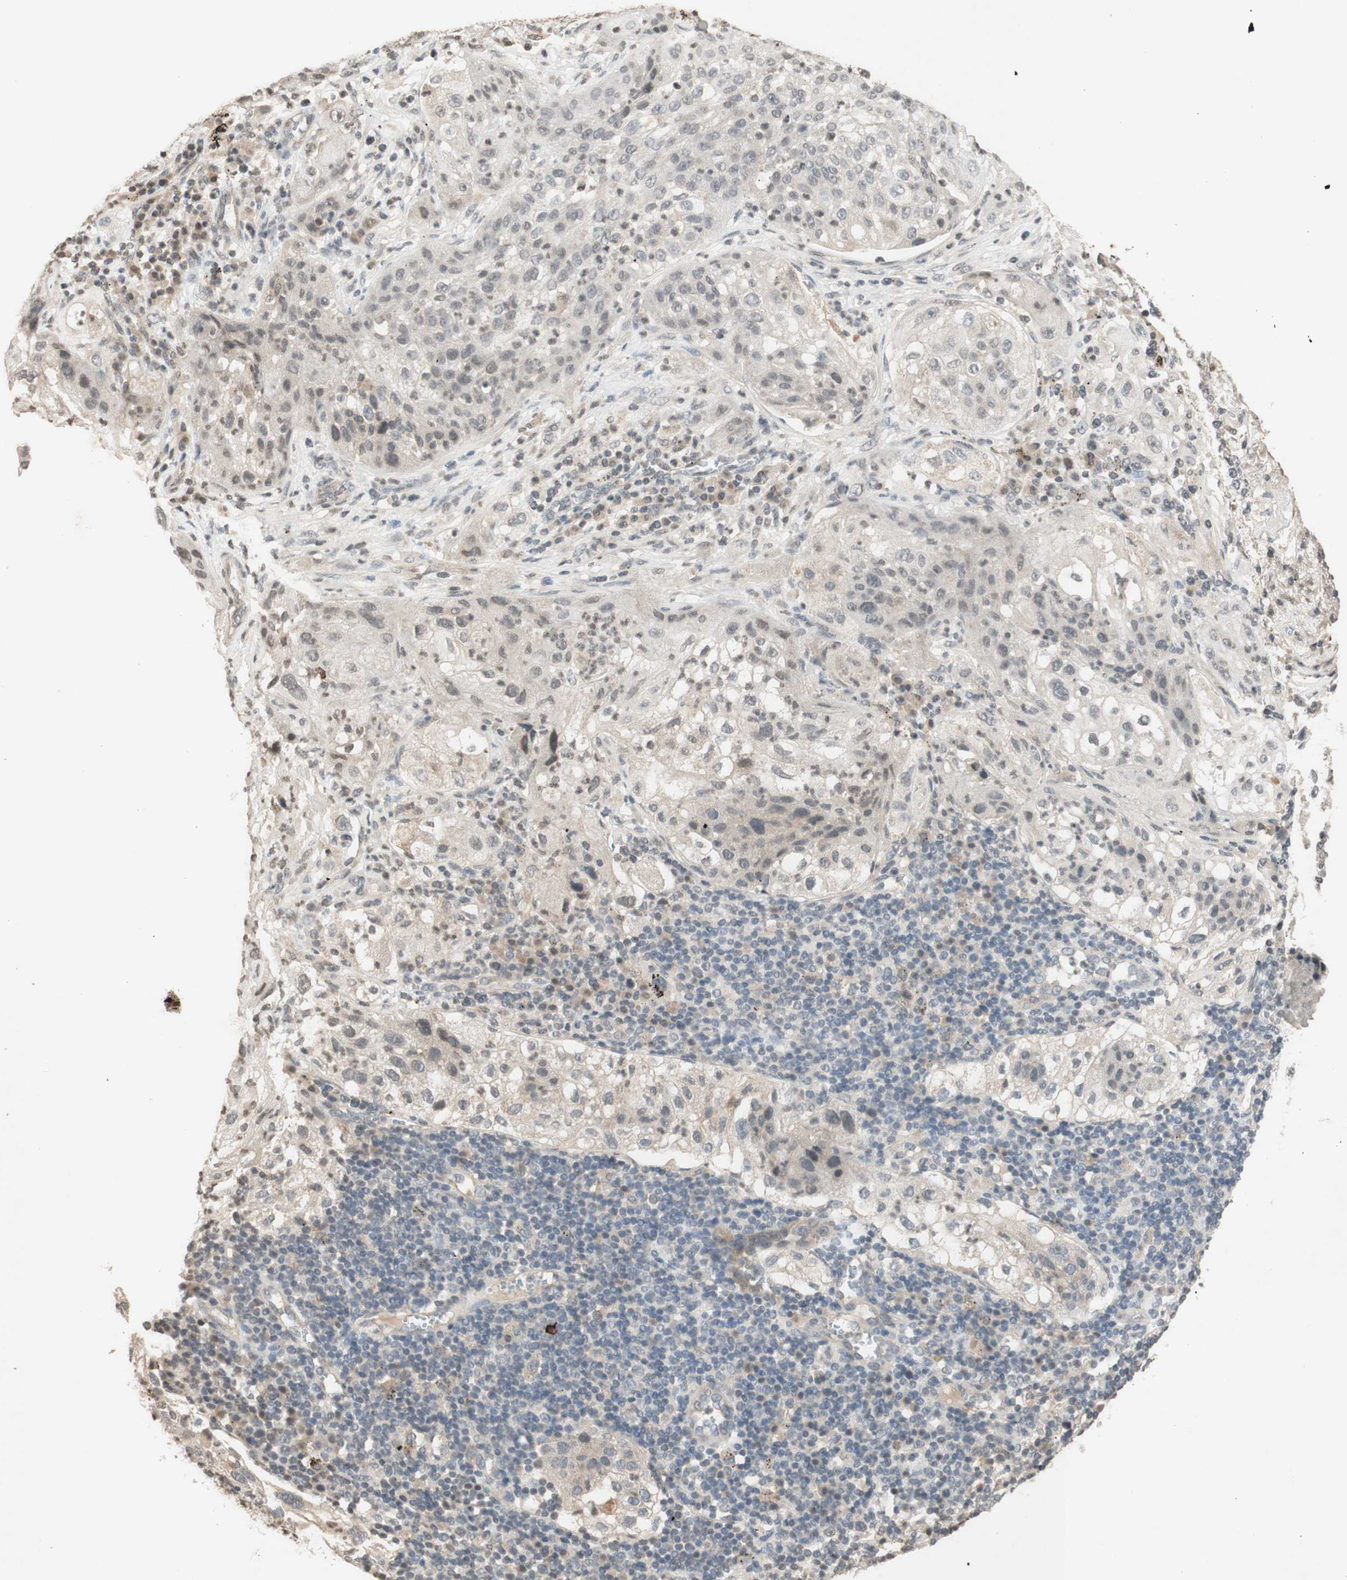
{"staining": {"intensity": "negative", "quantity": "none", "location": "none"}, "tissue": "lung cancer", "cell_type": "Tumor cells", "image_type": "cancer", "snomed": [{"axis": "morphology", "description": "Inflammation, NOS"}, {"axis": "morphology", "description": "Squamous cell carcinoma, NOS"}, {"axis": "topography", "description": "Lymph node"}, {"axis": "topography", "description": "Soft tissue"}, {"axis": "topography", "description": "Lung"}], "caption": "Image shows no protein expression in tumor cells of lung squamous cell carcinoma tissue.", "gene": "GLI1", "patient": {"sex": "male", "age": 66}}